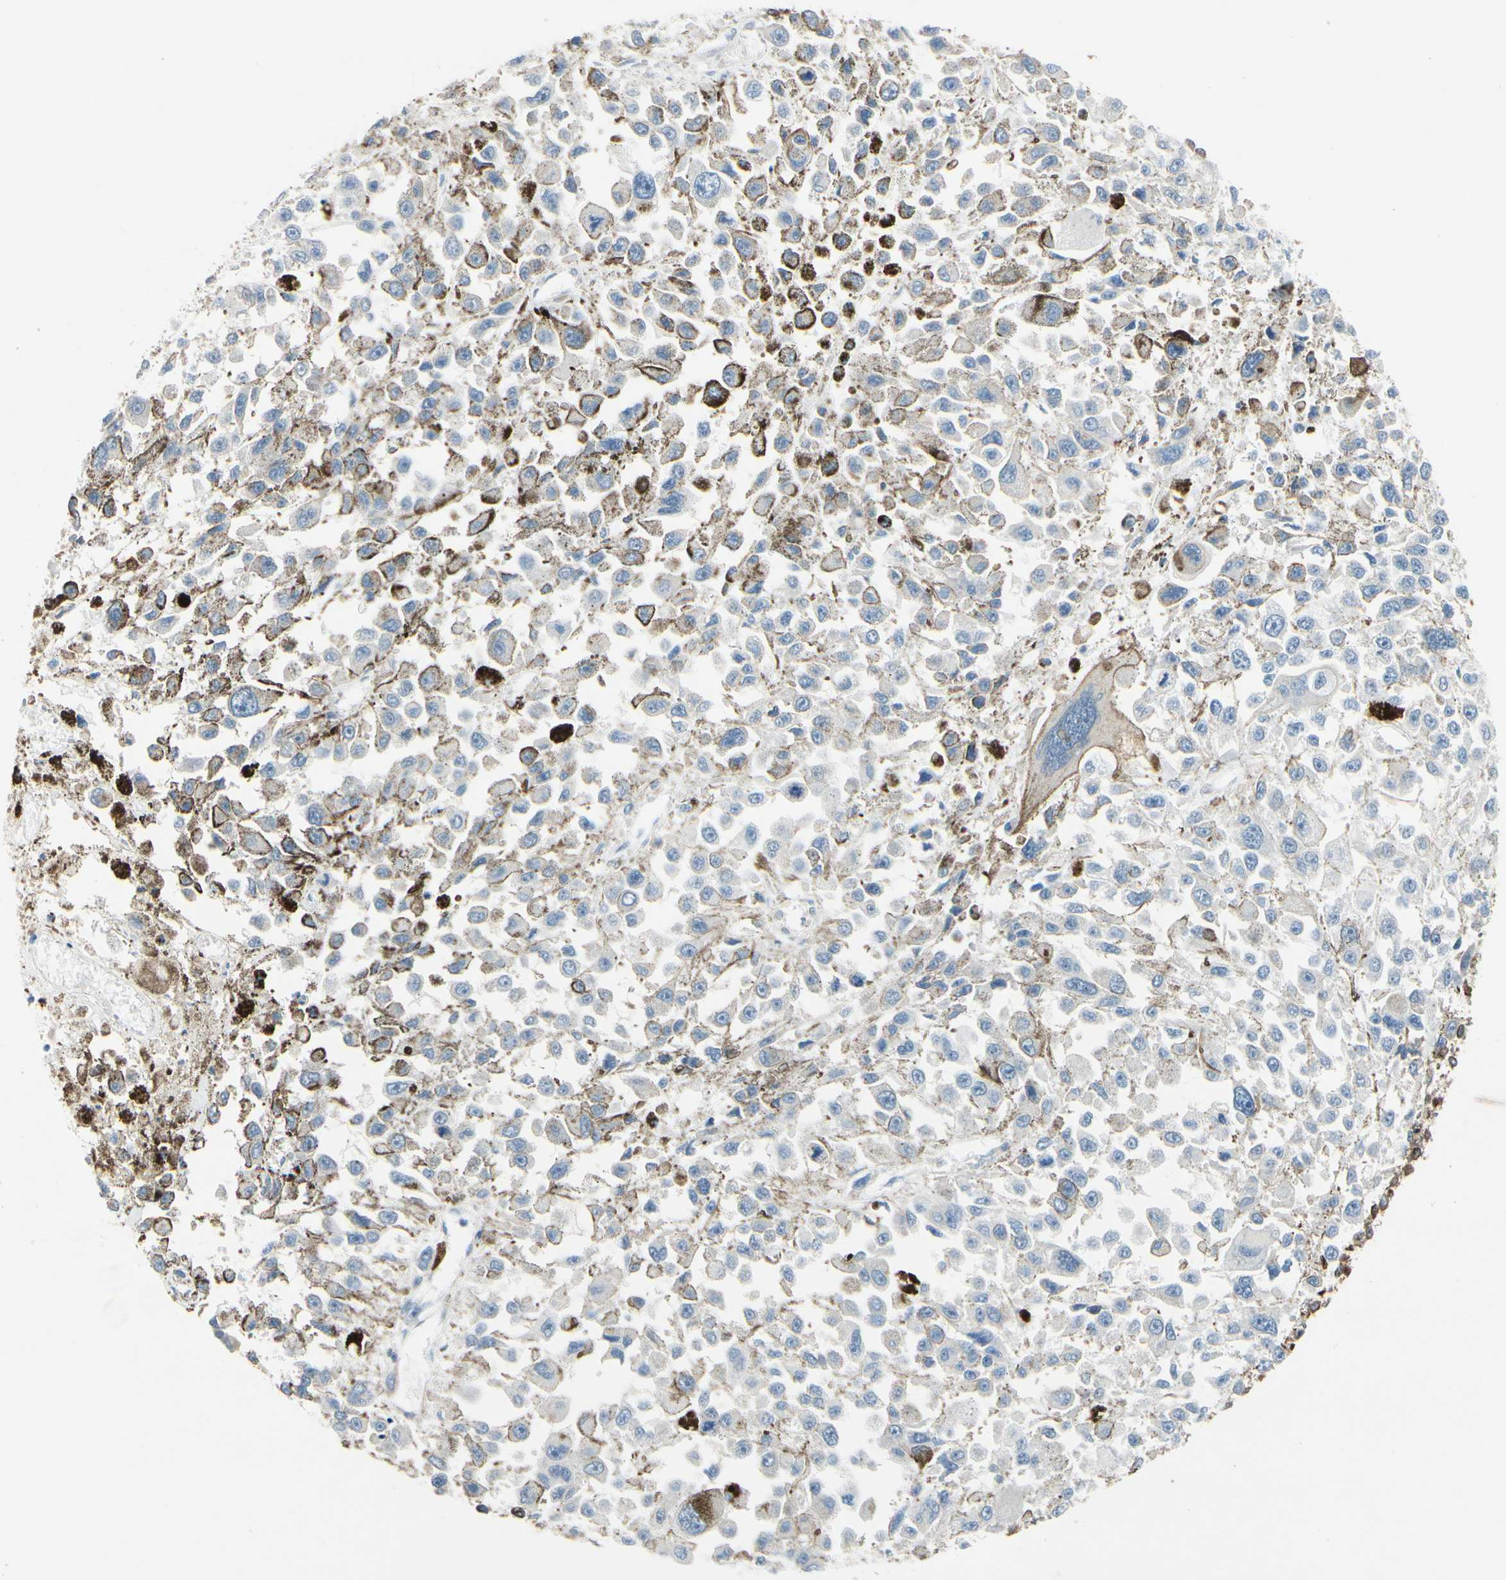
{"staining": {"intensity": "negative", "quantity": "none", "location": "none"}, "tissue": "melanoma", "cell_type": "Tumor cells", "image_type": "cancer", "snomed": [{"axis": "morphology", "description": "Malignant melanoma, Metastatic site"}, {"axis": "topography", "description": "Lymph node"}], "caption": "Immunohistochemical staining of human melanoma demonstrates no significant expression in tumor cells.", "gene": "MAP2", "patient": {"sex": "male", "age": 59}}